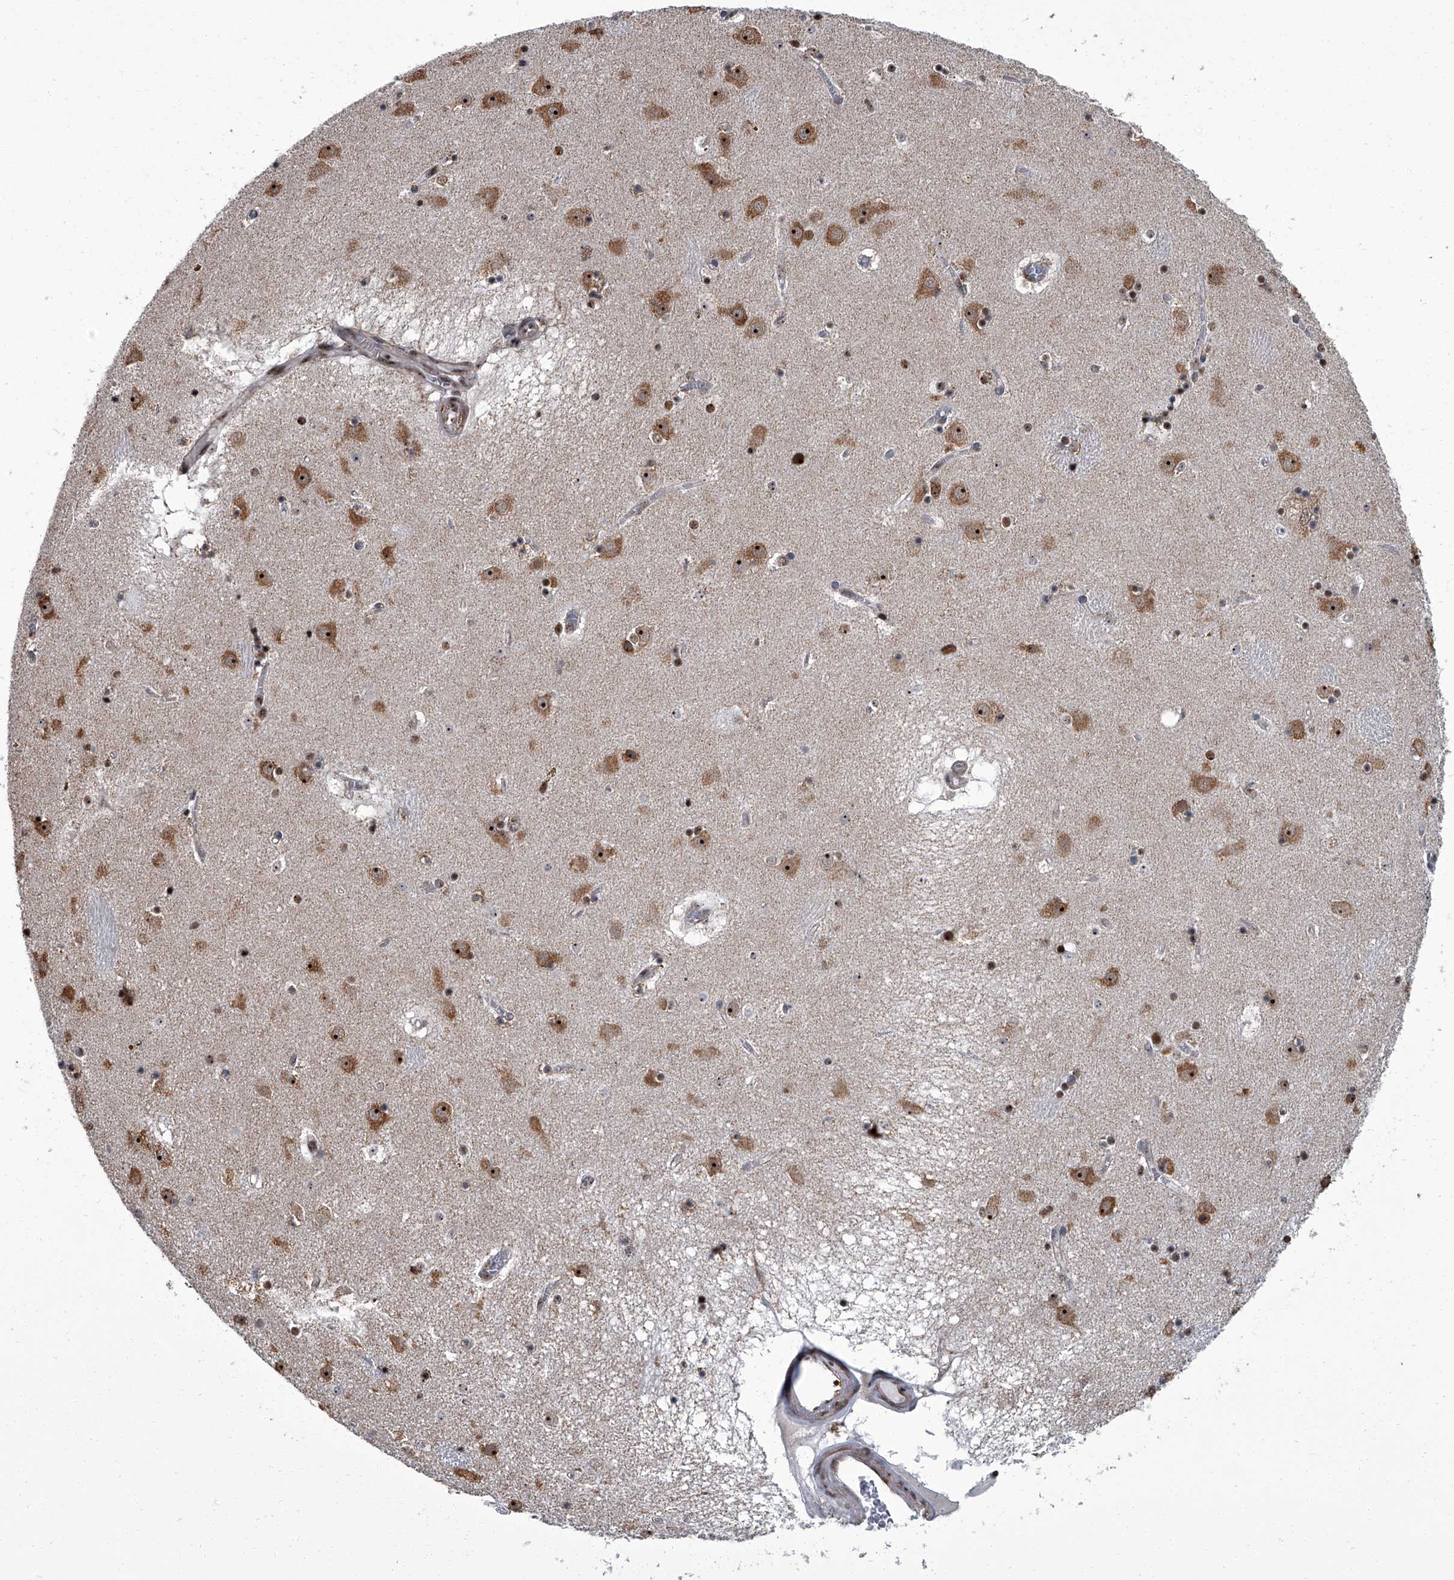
{"staining": {"intensity": "moderate", "quantity": "25%-75%", "location": "cytoplasmic/membranous,nuclear"}, "tissue": "caudate", "cell_type": "Glial cells", "image_type": "normal", "snomed": [{"axis": "morphology", "description": "Normal tissue, NOS"}, {"axis": "topography", "description": "Lateral ventricle wall"}], "caption": "Unremarkable caudate was stained to show a protein in brown. There is medium levels of moderate cytoplasmic/membranous,nuclear positivity in approximately 25%-75% of glial cells. Nuclei are stained in blue.", "gene": "ZNF518B", "patient": {"sex": "male", "age": 70}}